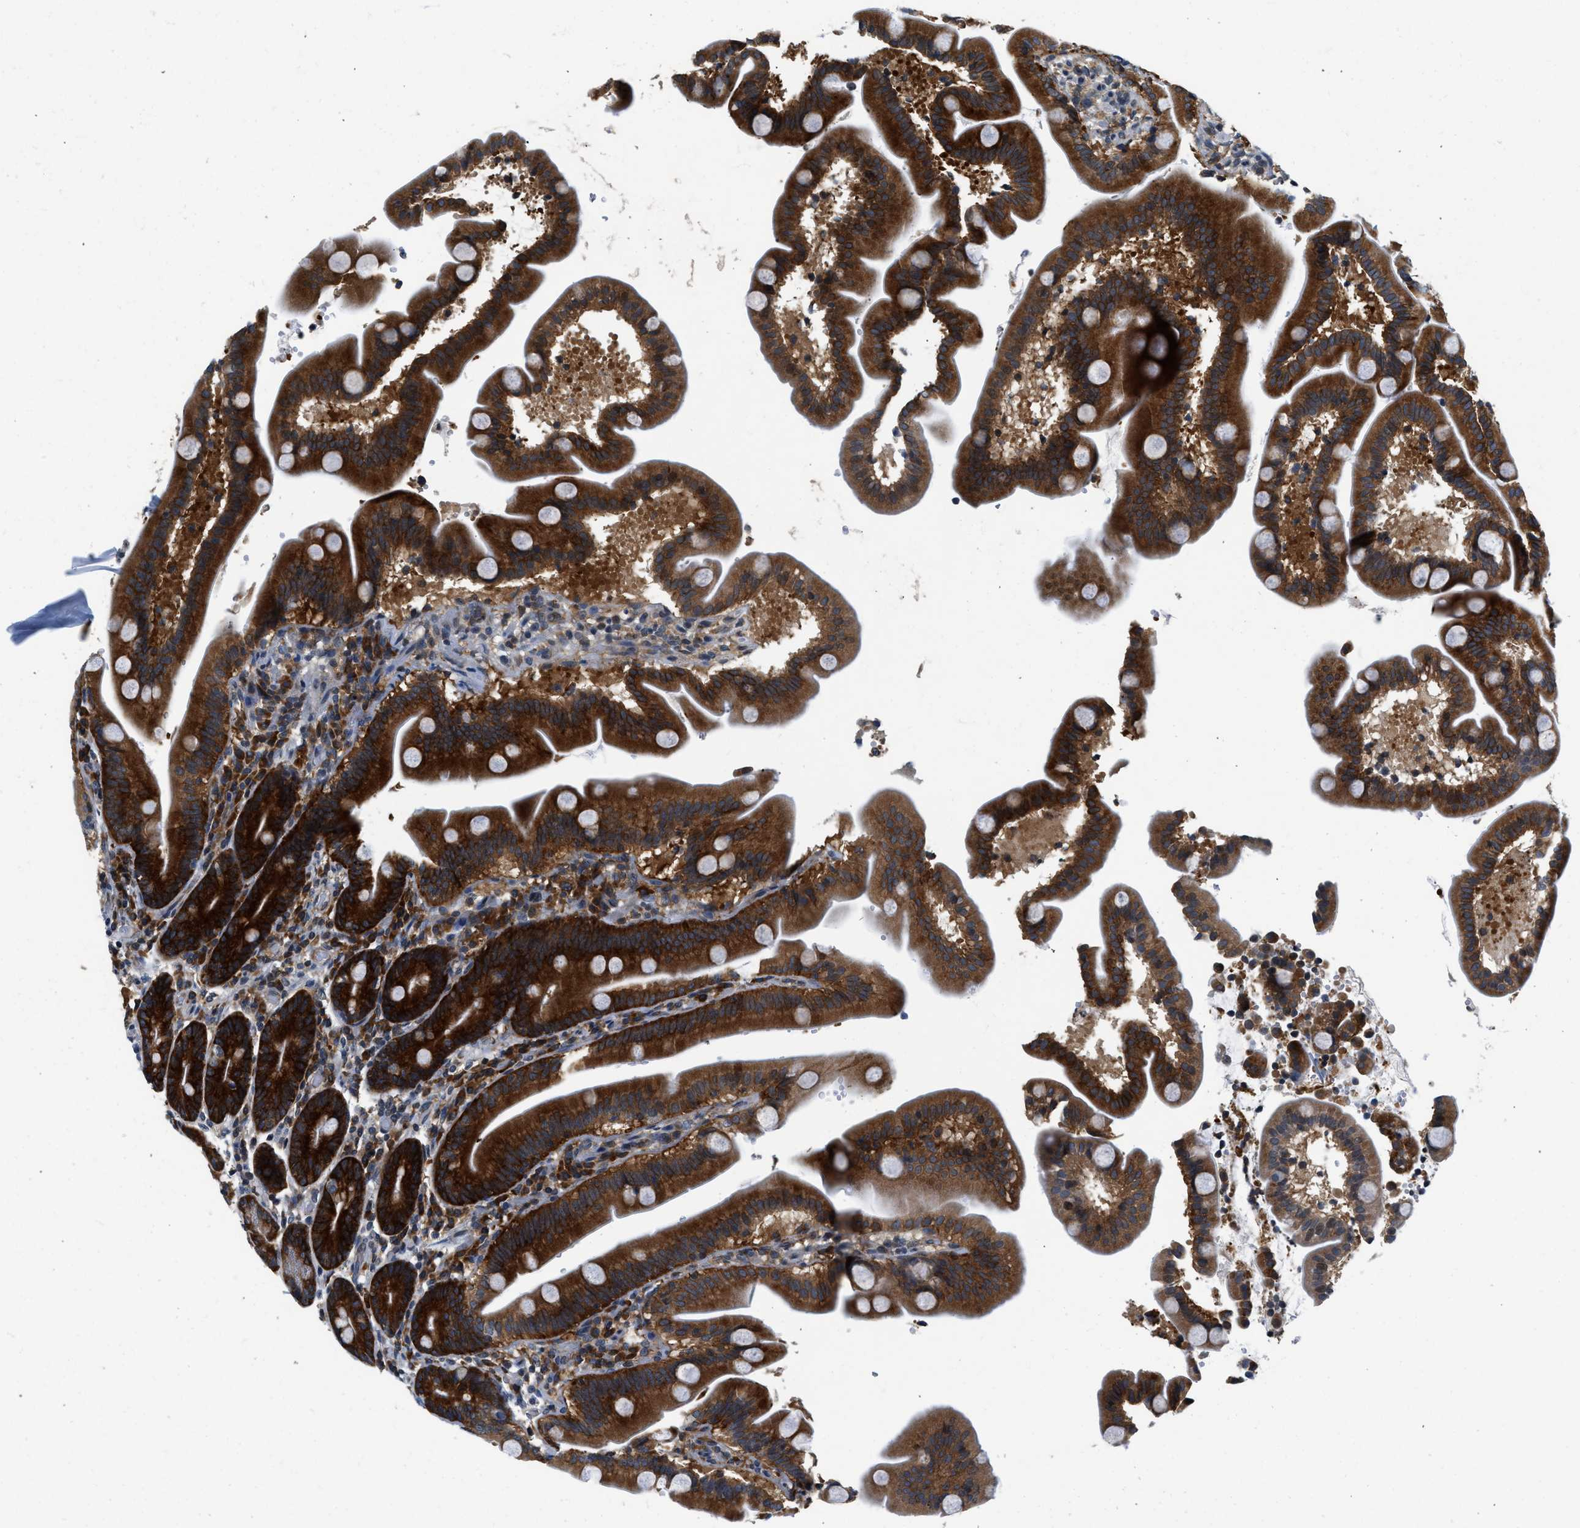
{"staining": {"intensity": "strong", "quantity": ">75%", "location": "cytoplasmic/membranous"}, "tissue": "duodenum", "cell_type": "Glandular cells", "image_type": "normal", "snomed": [{"axis": "morphology", "description": "Normal tissue, NOS"}, {"axis": "topography", "description": "Duodenum"}], "caption": "The photomicrograph exhibits immunohistochemical staining of normal duodenum. There is strong cytoplasmic/membranous positivity is seen in about >75% of glandular cells. Using DAB (3,3'-diaminobenzidine) (brown) and hematoxylin (blue) stains, captured at high magnification using brightfield microscopy.", "gene": "PA2G4", "patient": {"sex": "male", "age": 54}}